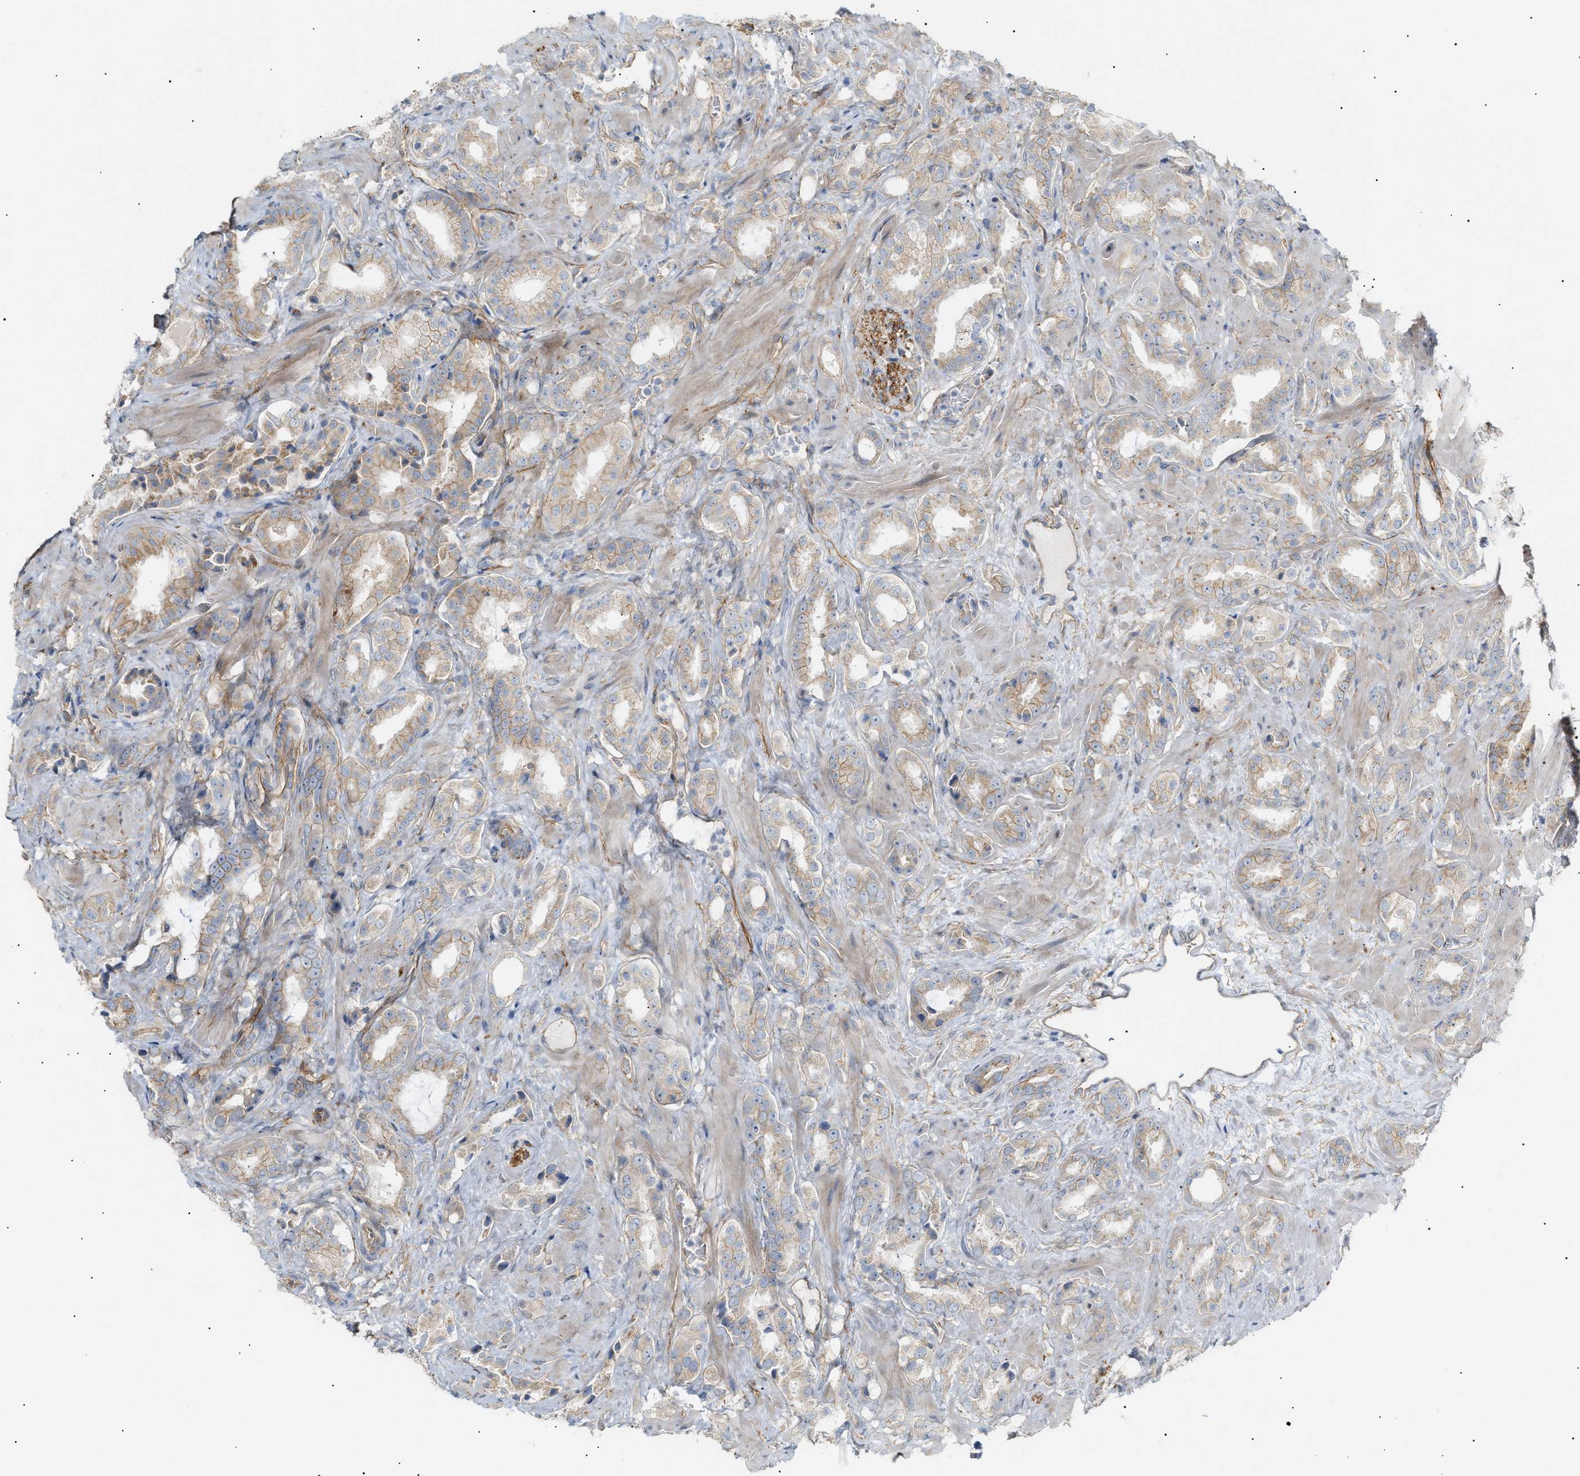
{"staining": {"intensity": "weak", "quantity": "<25%", "location": "cytoplasmic/membranous"}, "tissue": "prostate cancer", "cell_type": "Tumor cells", "image_type": "cancer", "snomed": [{"axis": "morphology", "description": "Adenocarcinoma, High grade"}, {"axis": "topography", "description": "Prostate"}], "caption": "The histopathology image displays no staining of tumor cells in prostate cancer (adenocarcinoma (high-grade)). (Brightfield microscopy of DAB (3,3'-diaminobenzidine) immunohistochemistry (IHC) at high magnification).", "gene": "ZFHX2", "patient": {"sex": "male", "age": 64}}